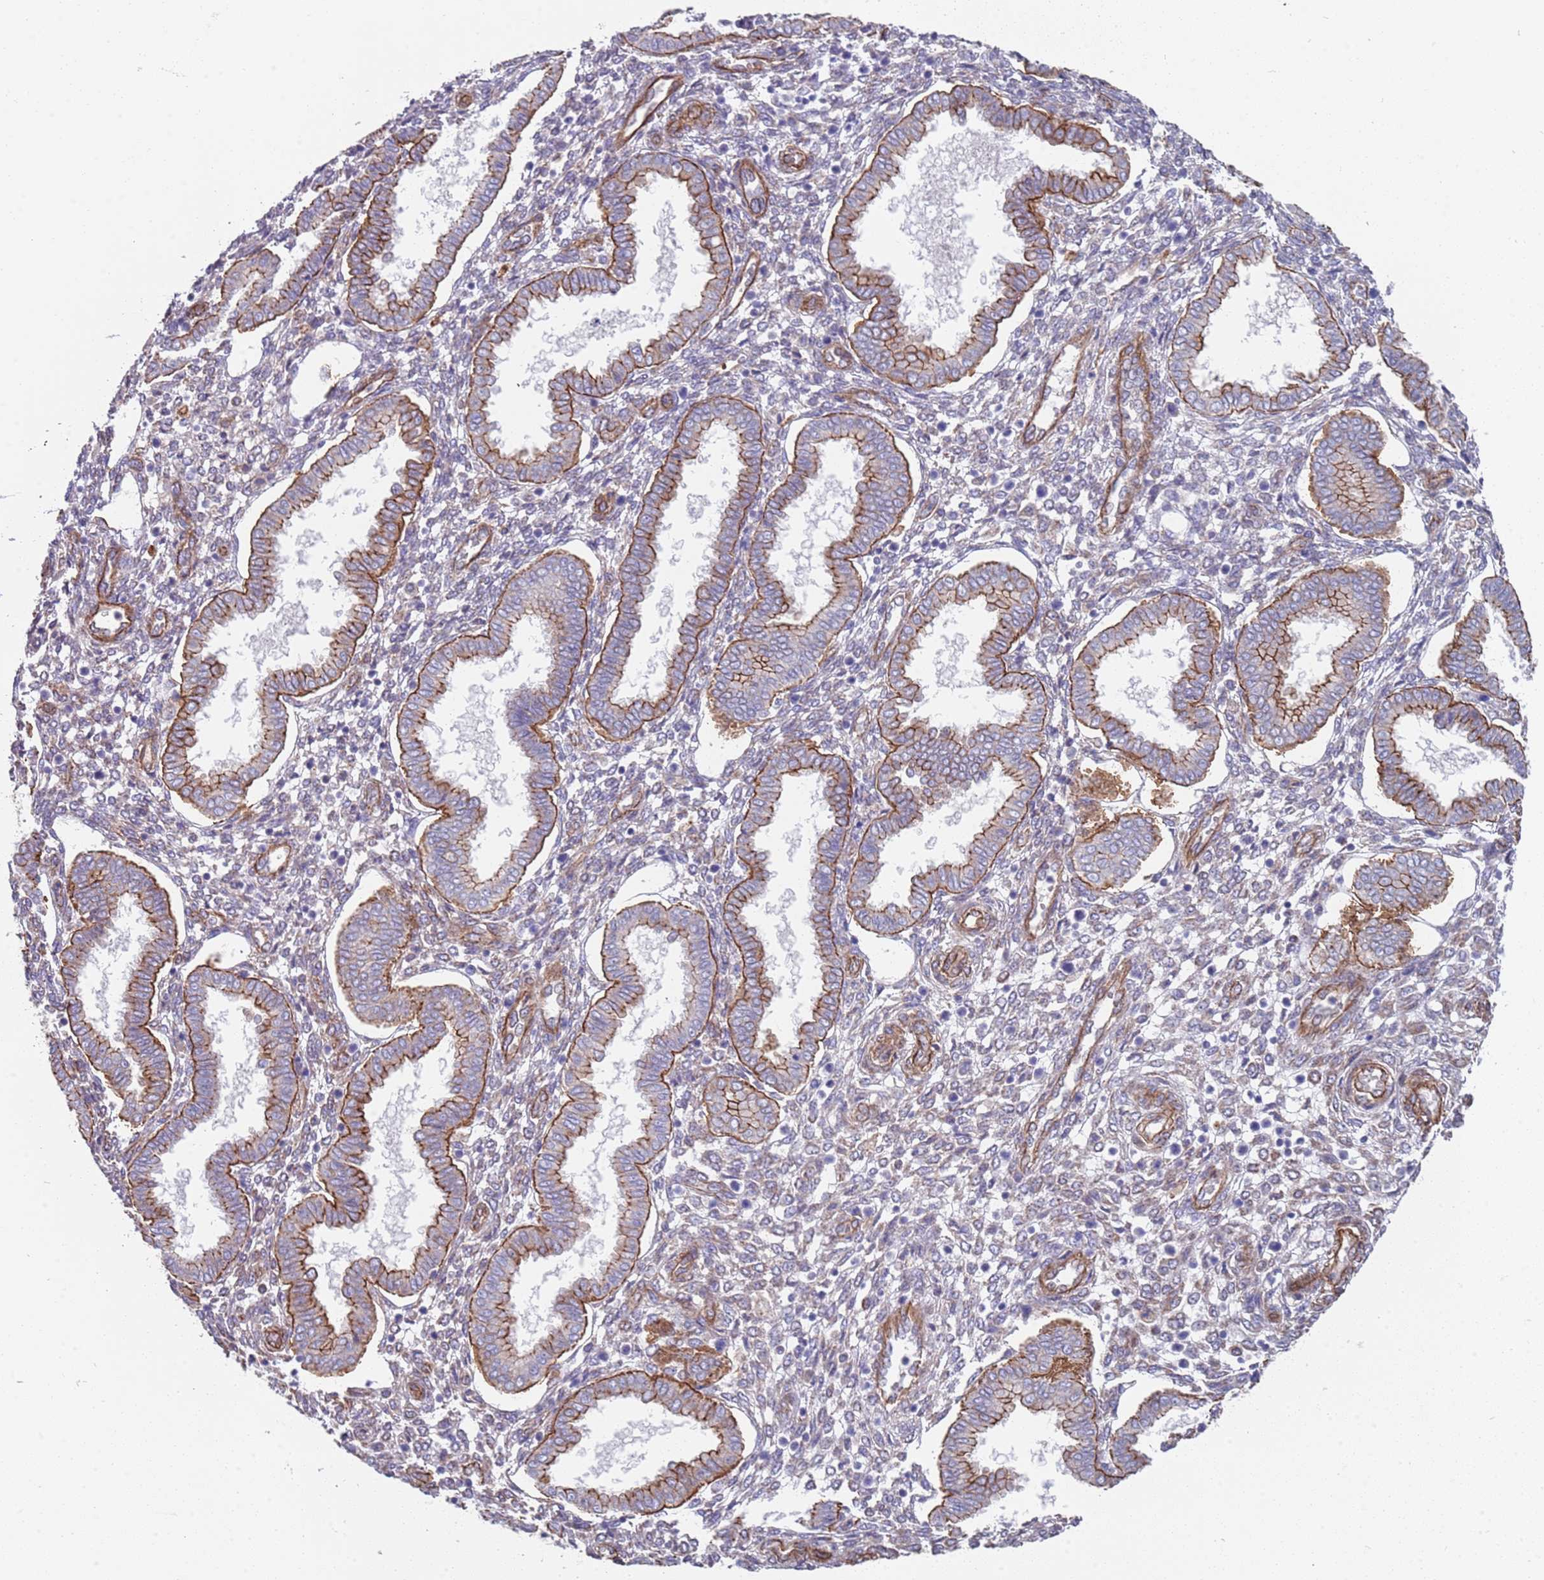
{"staining": {"intensity": "moderate", "quantity": "<25%", "location": "cytoplasmic/membranous"}, "tissue": "endometrium", "cell_type": "Cells in endometrial stroma", "image_type": "normal", "snomed": [{"axis": "morphology", "description": "Normal tissue, NOS"}, {"axis": "topography", "description": "Endometrium"}], "caption": "Protein expression analysis of unremarkable human endometrium reveals moderate cytoplasmic/membranous positivity in about <25% of cells in endometrial stroma. Ihc stains the protein of interest in brown and the nuclei are stained blue.", "gene": "JAKMIP2", "patient": {"sex": "female", "age": 24}}